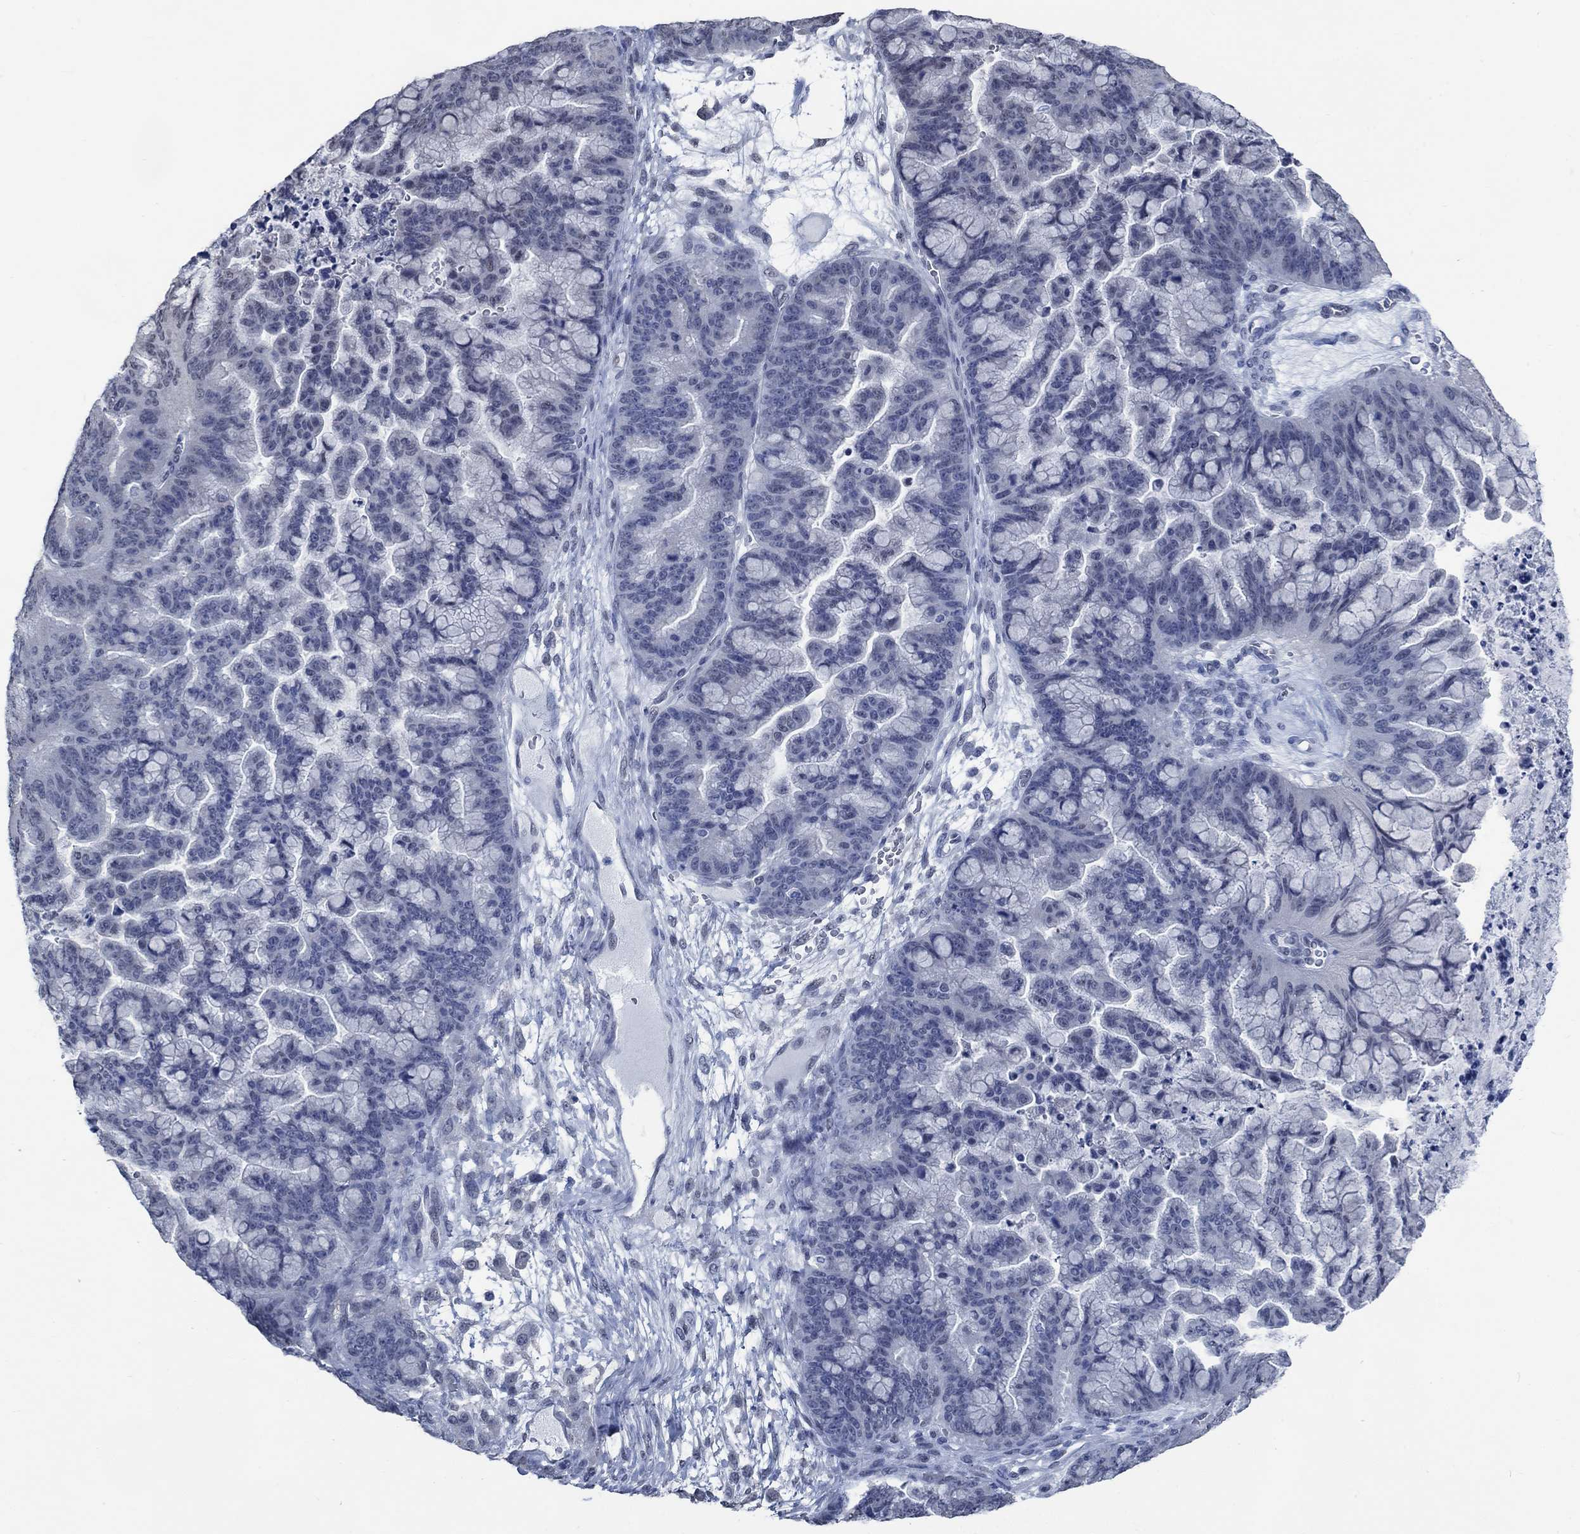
{"staining": {"intensity": "negative", "quantity": "none", "location": "none"}, "tissue": "ovarian cancer", "cell_type": "Tumor cells", "image_type": "cancer", "snomed": [{"axis": "morphology", "description": "Cystadenocarcinoma, mucinous, NOS"}, {"axis": "topography", "description": "Ovary"}], "caption": "Immunohistochemical staining of human mucinous cystadenocarcinoma (ovarian) demonstrates no significant positivity in tumor cells. (DAB IHC with hematoxylin counter stain).", "gene": "OBSCN", "patient": {"sex": "female", "age": 67}}